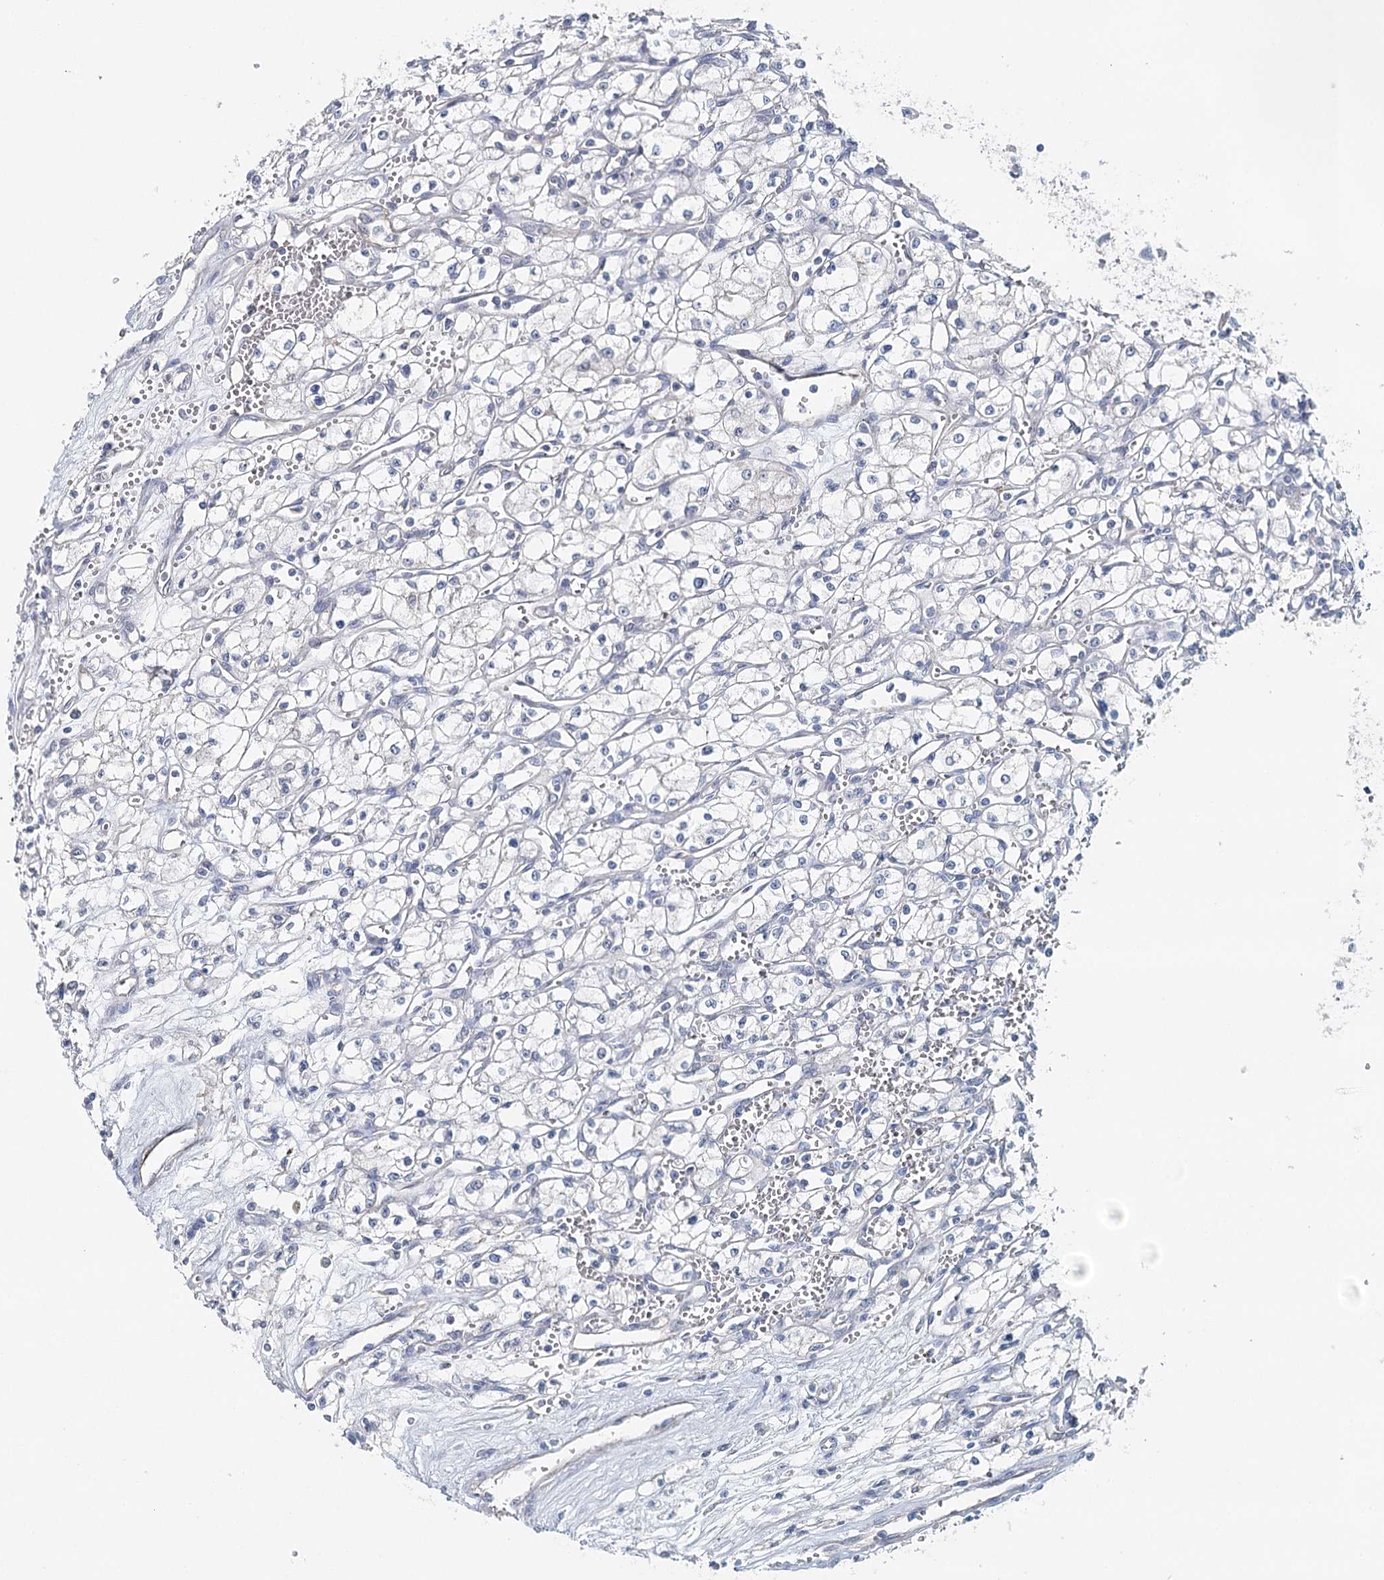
{"staining": {"intensity": "negative", "quantity": "none", "location": "none"}, "tissue": "renal cancer", "cell_type": "Tumor cells", "image_type": "cancer", "snomed": [{"axis": "morphology", "description": "Adenocarcinoma, NOS"}, {"axis": "topography", "description": "Kidney"}], "caption": "There is no significant expression in tumor cells of renal adenocarcinoma. (DAB immunohistochemistry with hematoxylin counter stain).", "gene": "SYNPO", "patient": {"sex": "male", "age": 59}}